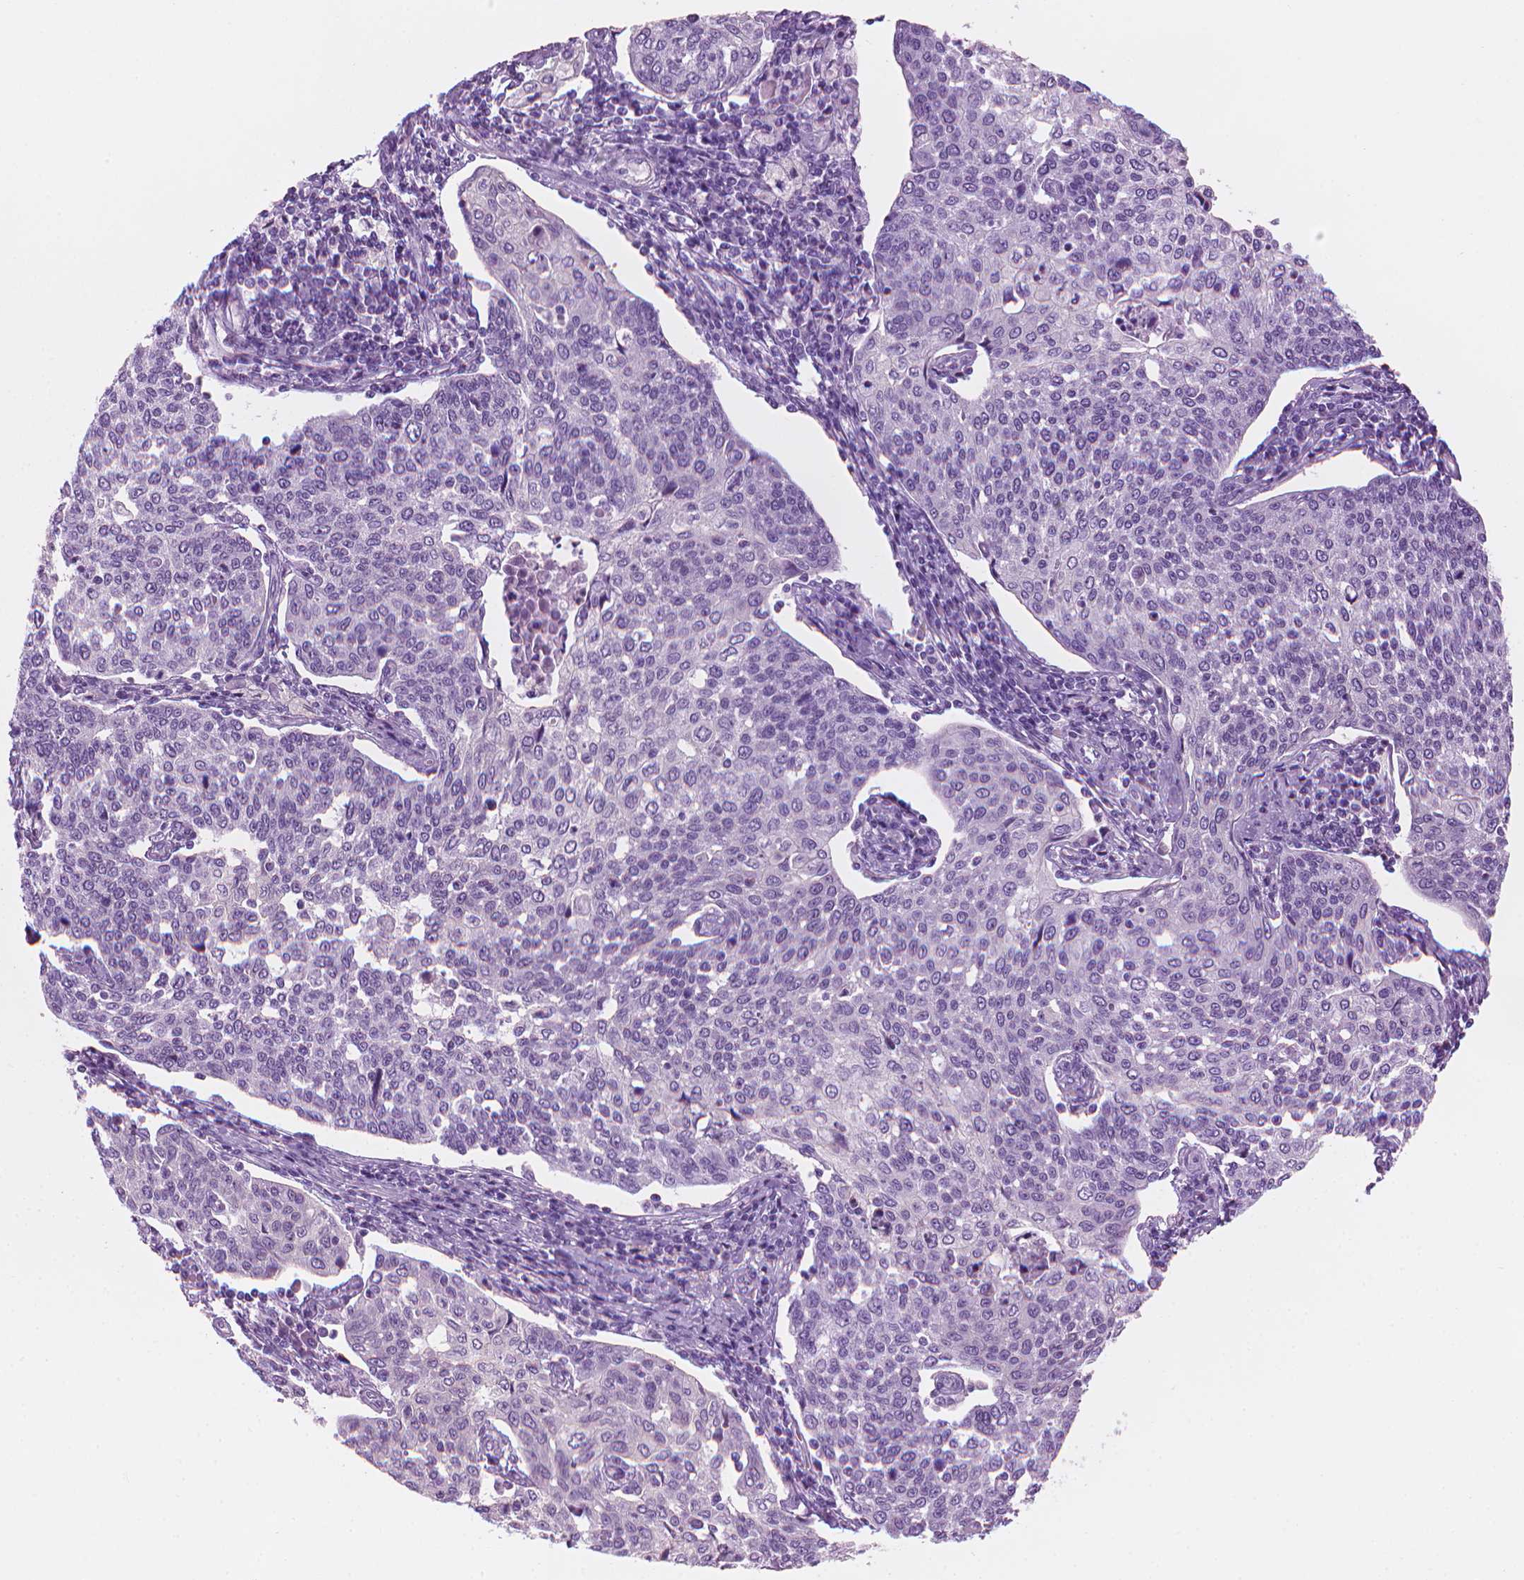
{"staining": {"intensity": "negative", "quantity": "none", "location": "none"}, "tissue": "cervical cancer", "cell_type": "Tumor cells", "image_type": "cancer", "snomed": [{"axis": "morphology", "description": "Squamous cell carcinoma, NOS"}, {"axis": "topography", "description": "Cervix"}], "caption": "This micrograph is of cervical cancer (squamous cell carcinoma) stained with IHC to label a protein in brown with the nuclei are counter-stained blue. There is no staining in tumor cells.", "gene": "TTC29", "patient": {"sex": "female", "age": 34}}